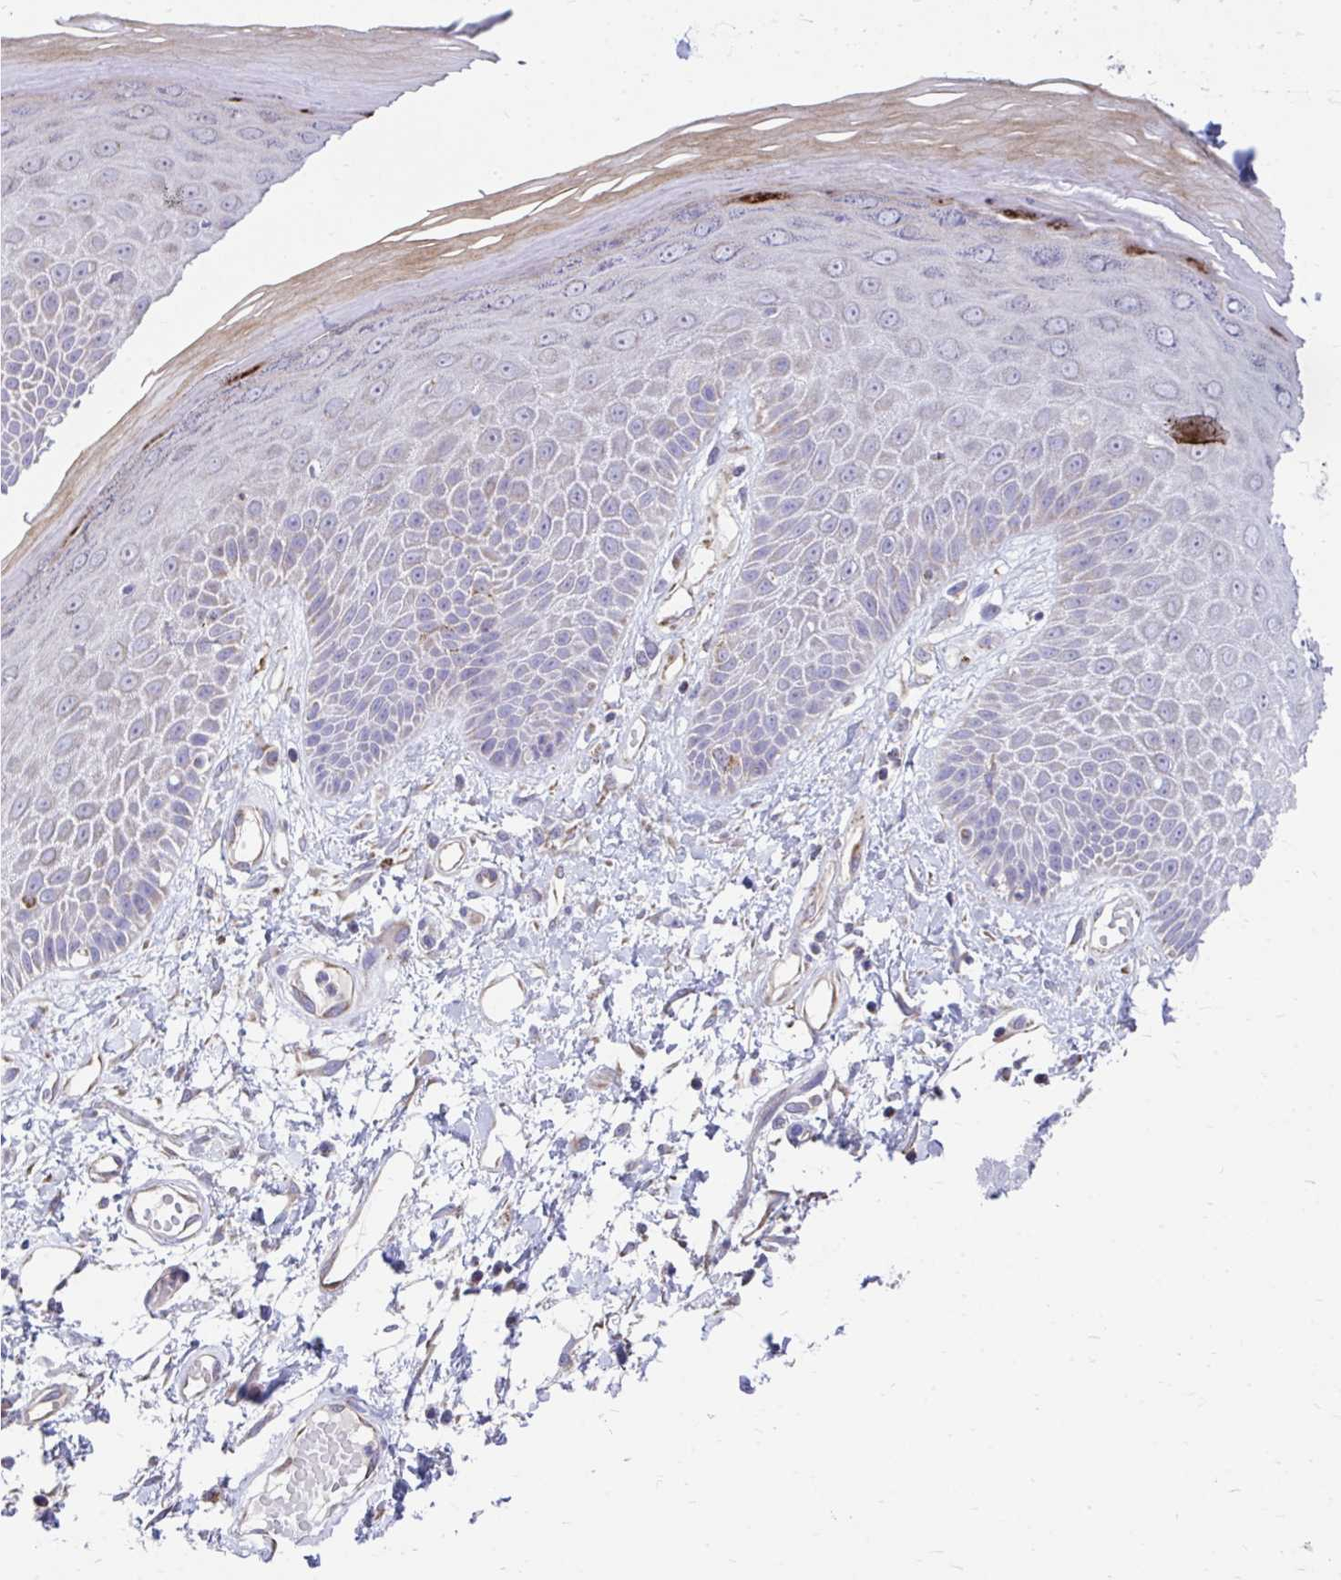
{"staining": {"intensity": "strong", "quantity": "<25%", "location": "cytoplasmic/membranous"}, "tissue": "skin", "cell_type": "Epidermal cells", "image_type": "normal", "snomed": [{"axis": "morphology", "description": "Normal tissue, NOS"}, {"axis": "topography", "description": "Anal"}, {"axis": "topography", "description": "Peripheral nerve tissue"}], "caption": "Immunohistochemistry (IHC) image of benign skin stained for a protein (brown), which demonstrates medium levels of strong cytoplasmic/membranous positivity in approximately <25% of epidermal cells.", "gene": "FHIP1B", "patient": {"sex": "male", "age": 78}}